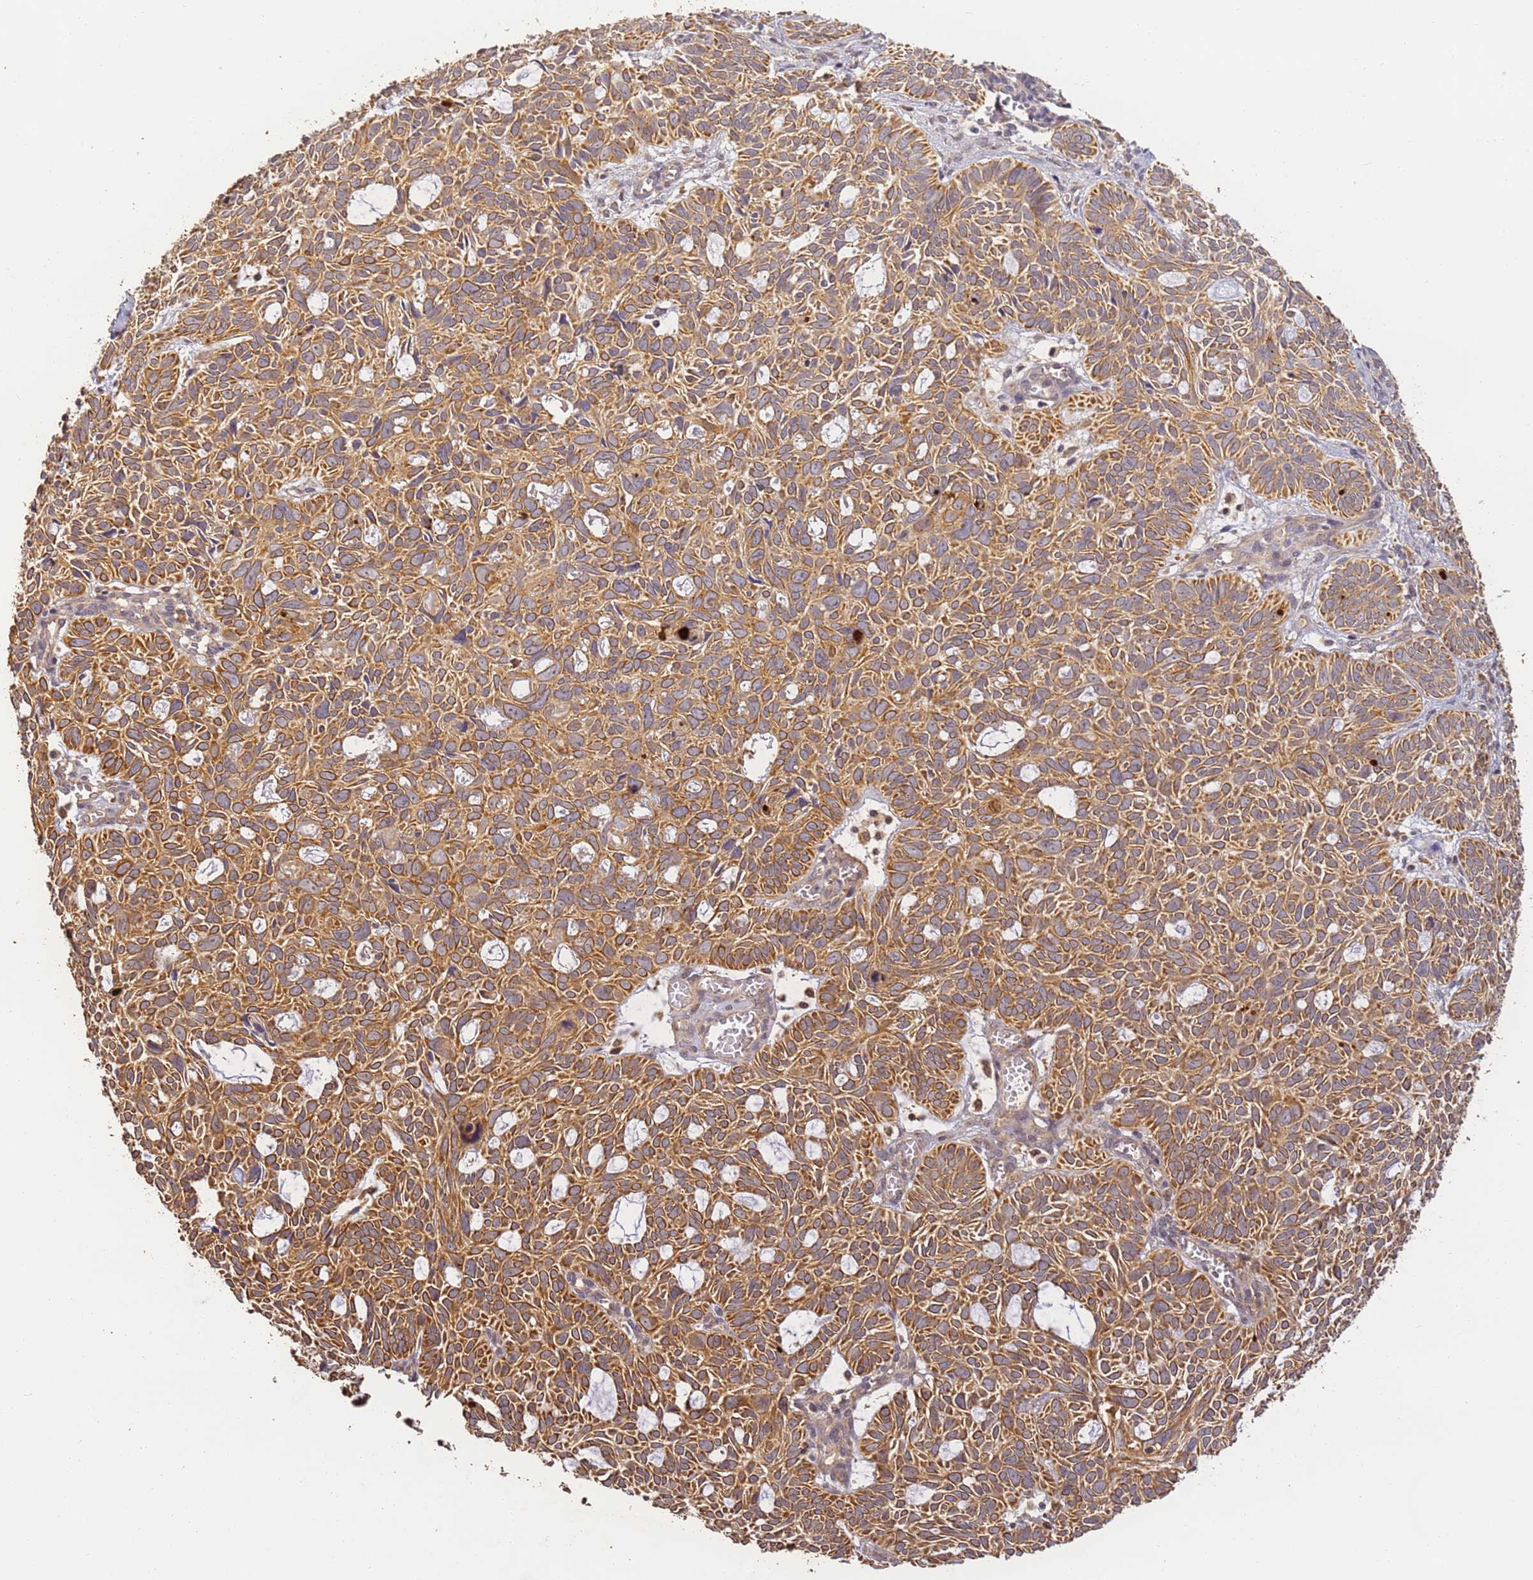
{"staining": {"intensity": "moderate", "quantity": ">75%", "location": "cytoplasmic/membranous"}, "tissue": "skin cancer", "cell_type": "Tumor cells", "image_type": "cancer", "snomed": [{"axis": "morphology", "description": "Basal cell carcinoma"}, {"axis": "topography", "description": "Skin"}], "caption": "Basal cell carcinoma (skin) stained with a protein marker exhibits moderate staining in tumor cells.", "gene": "TIGAR", "patient": {"sex": "male", "age": 69}}